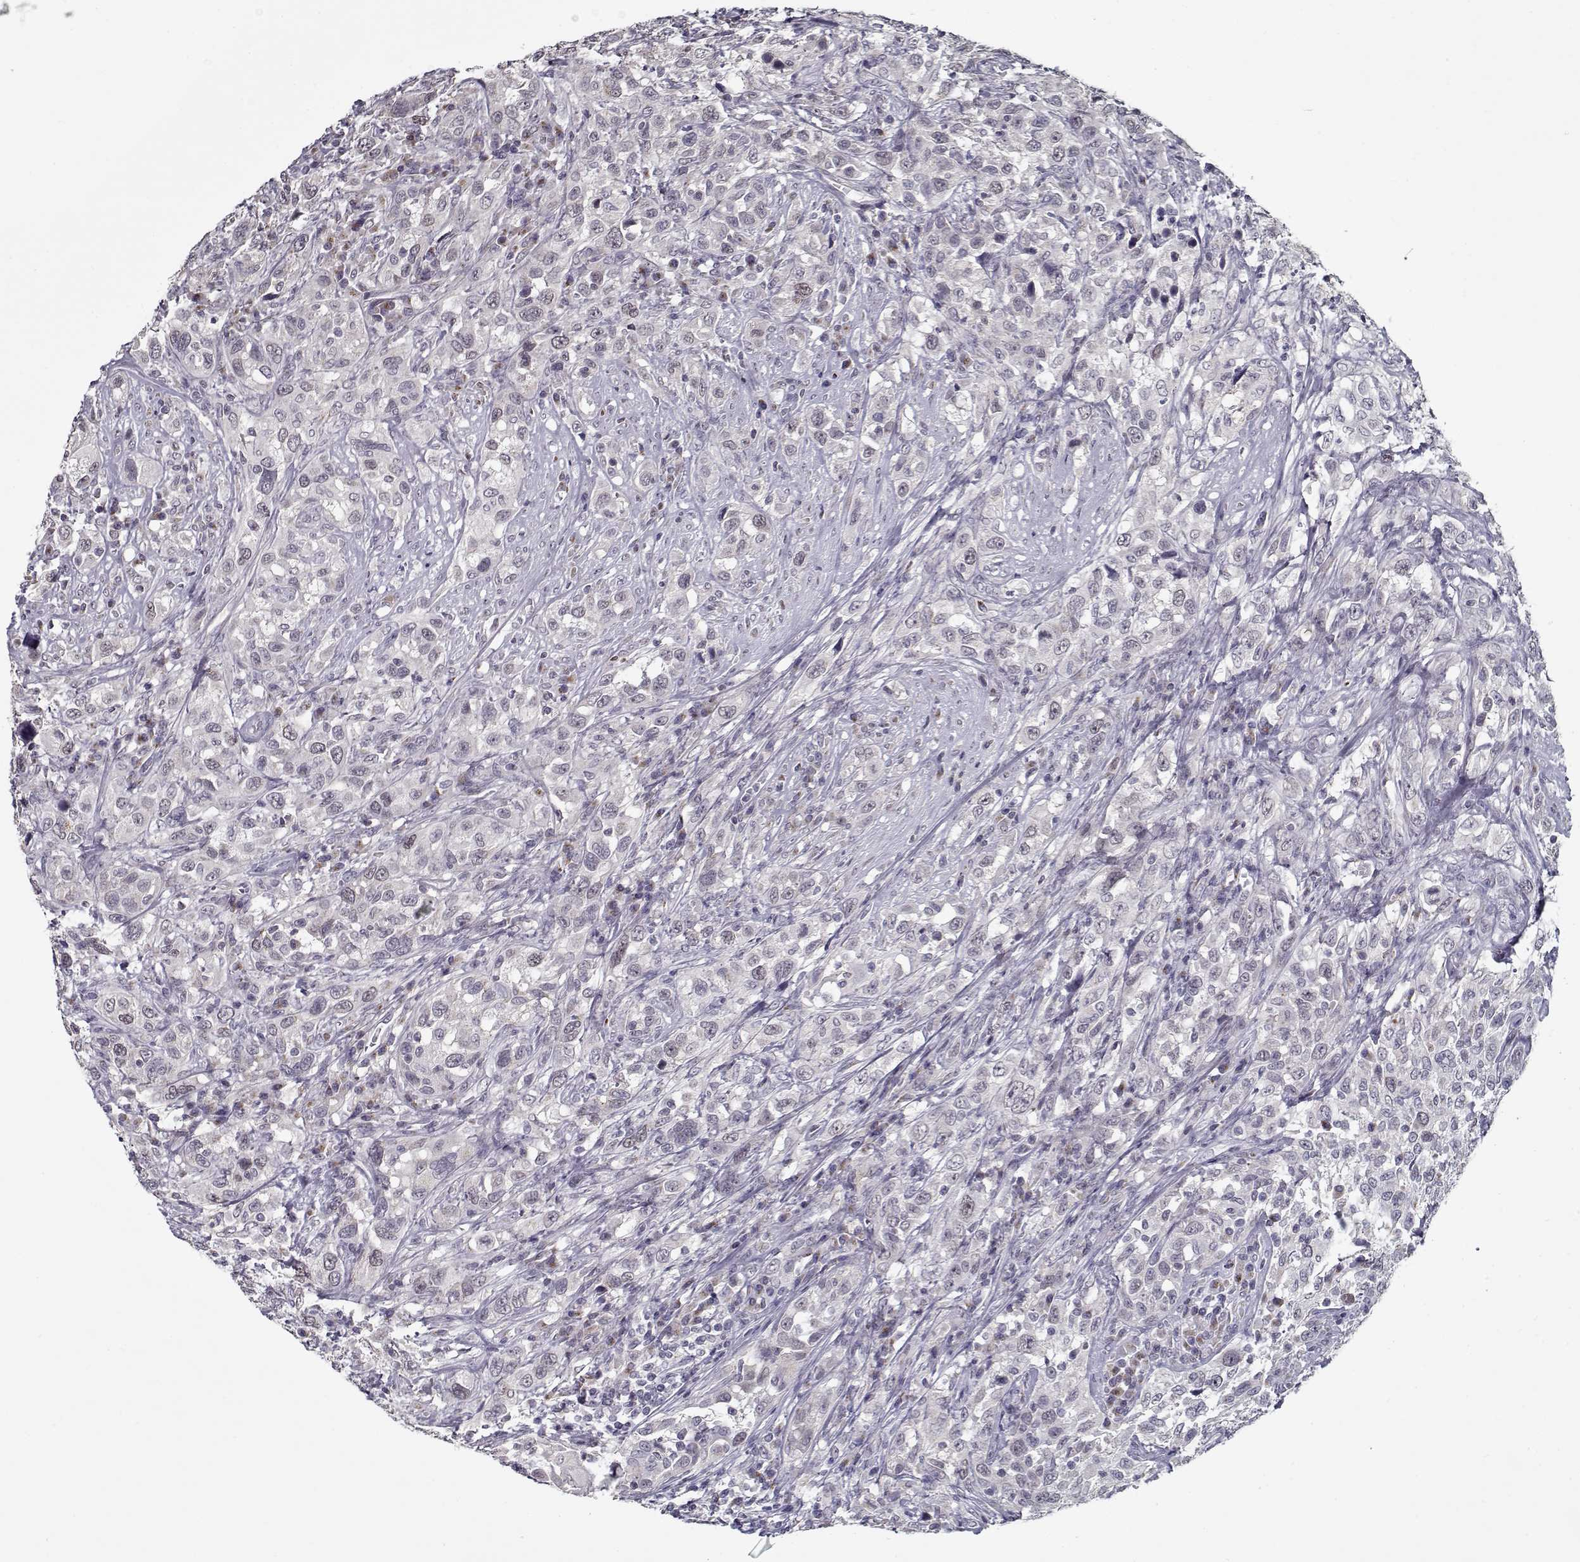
{"staining": {"intensity": "negative", "quantity": "none", "location": "none"}, "tissue": "urothelial cancer", "cell_type": "Tumor cells", "image_type": "cancer", "snomed": [{"axis": "morphology", "description": "Urothelial carcinoma, NOS"}, {"axis": "morphology", "description": "Urothelial carcinoma, High grade"}, {"axis": "topography", "description": "Urinary bladder"}], "caption": "The micrograph exhibits no staining of tumor cells in urothelial cancer.", "gene": "SEC16B", "patient": {"sex": "female", "age": 64}}